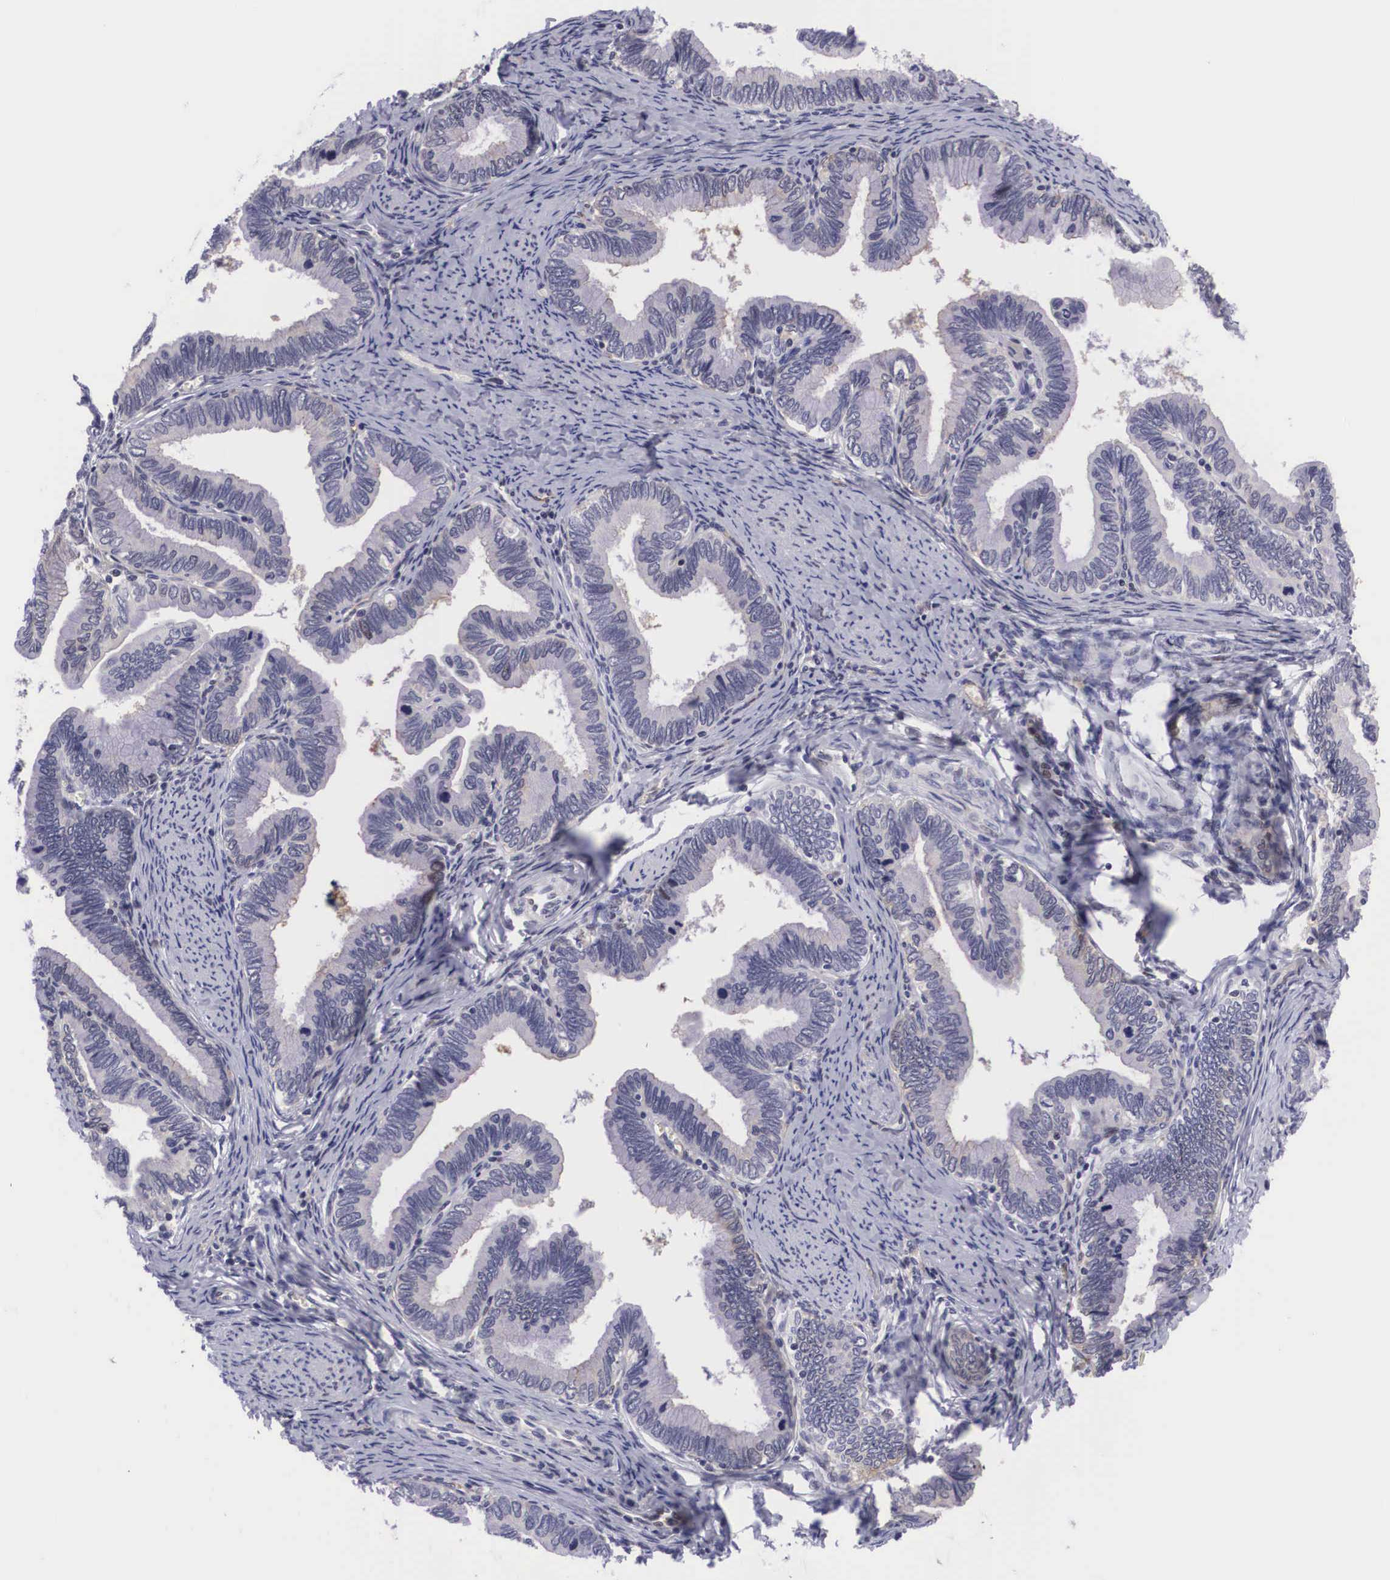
{"staining": {"intensity": "negative", "quantity": "none", "location": "none"}, "tissue": "cervical cancer", "cell_type": "Tumor cells", "image_type": "cancer", "snomed": [{"axis": "morphology", "description": "Adenocarcinoma, NOS"}, {"axis": "topography", "description": "Cervix"}], "caption": "Human cervical adenocarcinoma stained for a protein using IHC shows no expression in tumor cells.", "gene": "EMID1", "patient": {"sex": "female", "age": 49}}